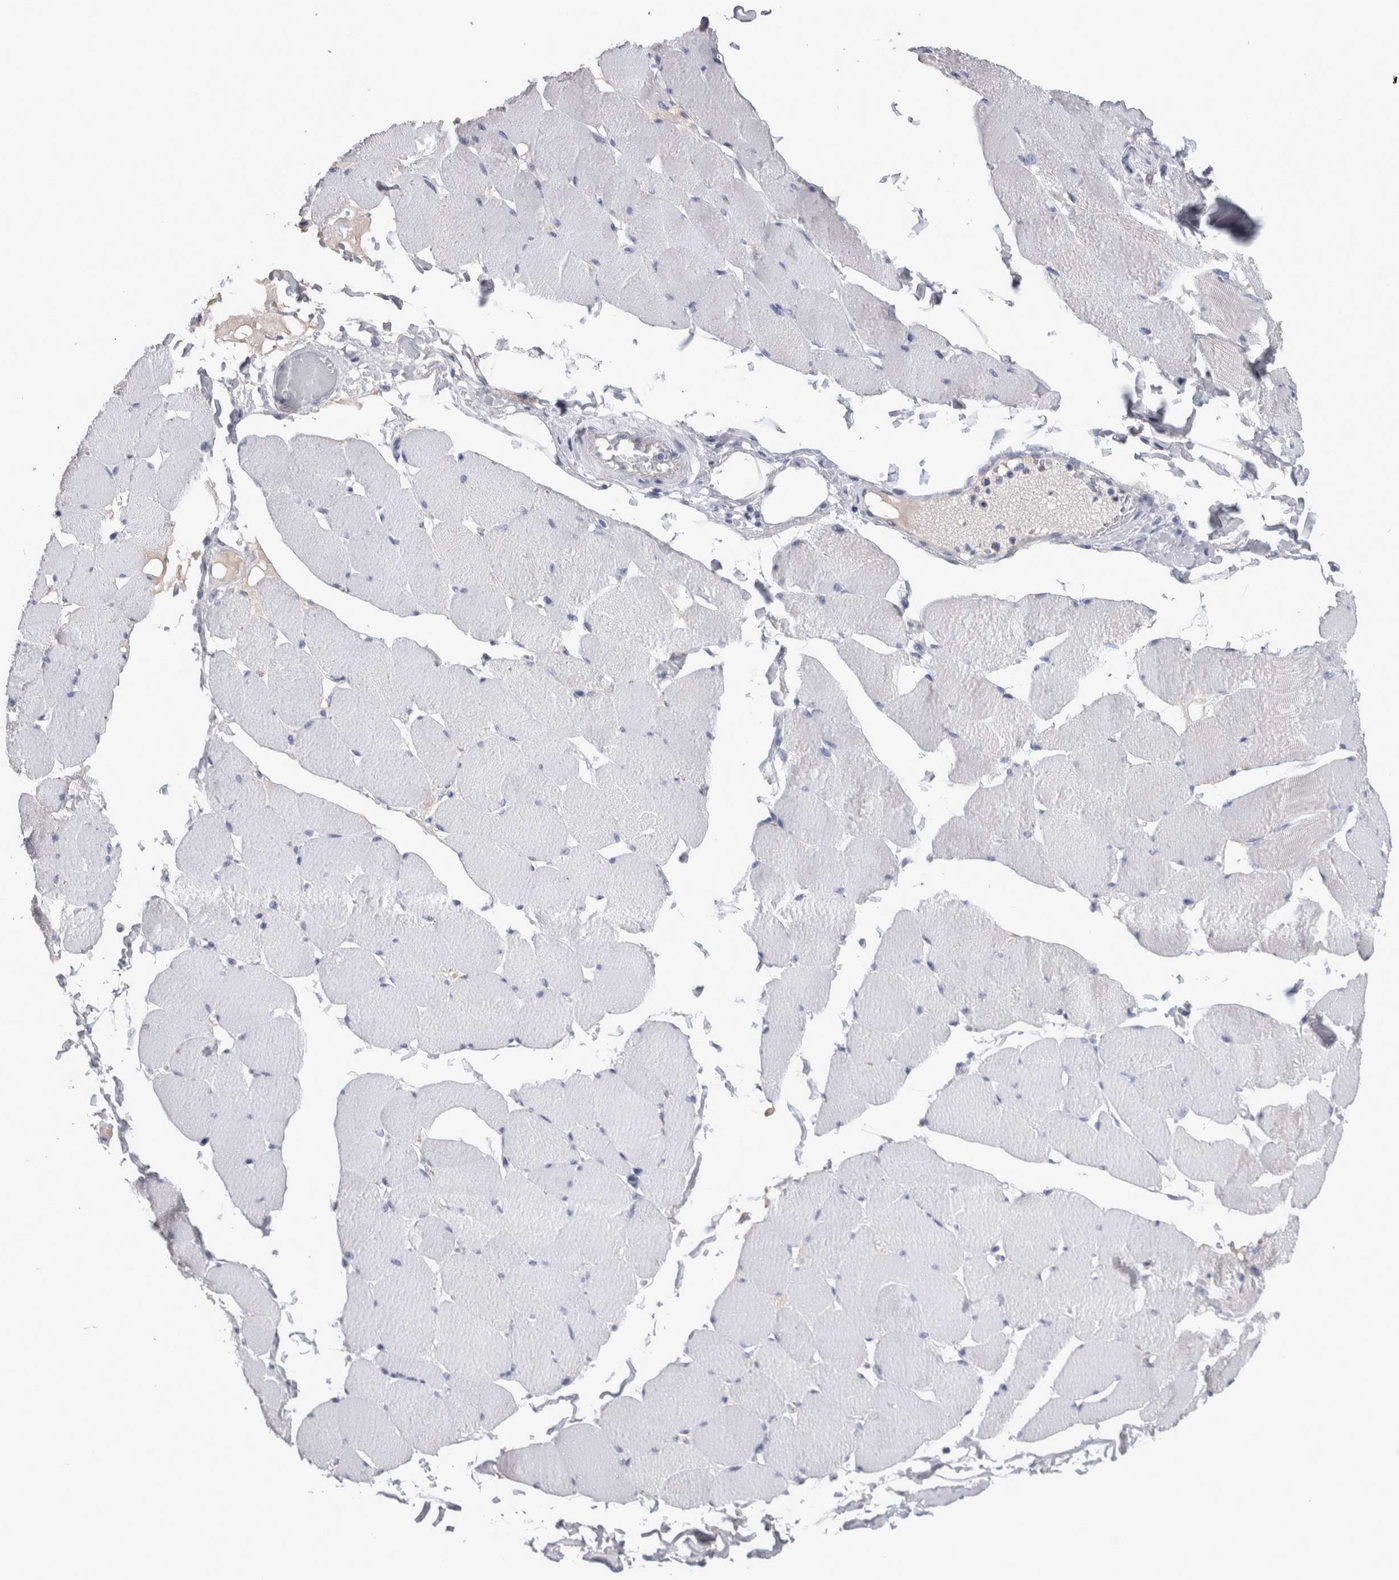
{"staining": {"intensity": "negative", "quantity": "none", "location": "none"}, "tissue": "skeletal muscle", "cell_type": "Myocytes", "image_type": "normal", "snomed": [{"axis": "morphology", "description": "Normal tissue, NOS"}, {"axis": "topography", "description": "Skin"}, {"axis": "topography", "description": "Skeletal muscle"}], "caption": "High magnification brightfield microscopy of benign skeletal muscle stained with DAB (brown) and counterstained with hematoxylin (blue): myocytes show no significant expression. (DAB (3,3'-diaminobenzidine) IHC visualized using brightfield microscopy, high magnification).", "gene": "PAX5", "patient": {"sex": "male", "age": 83}}